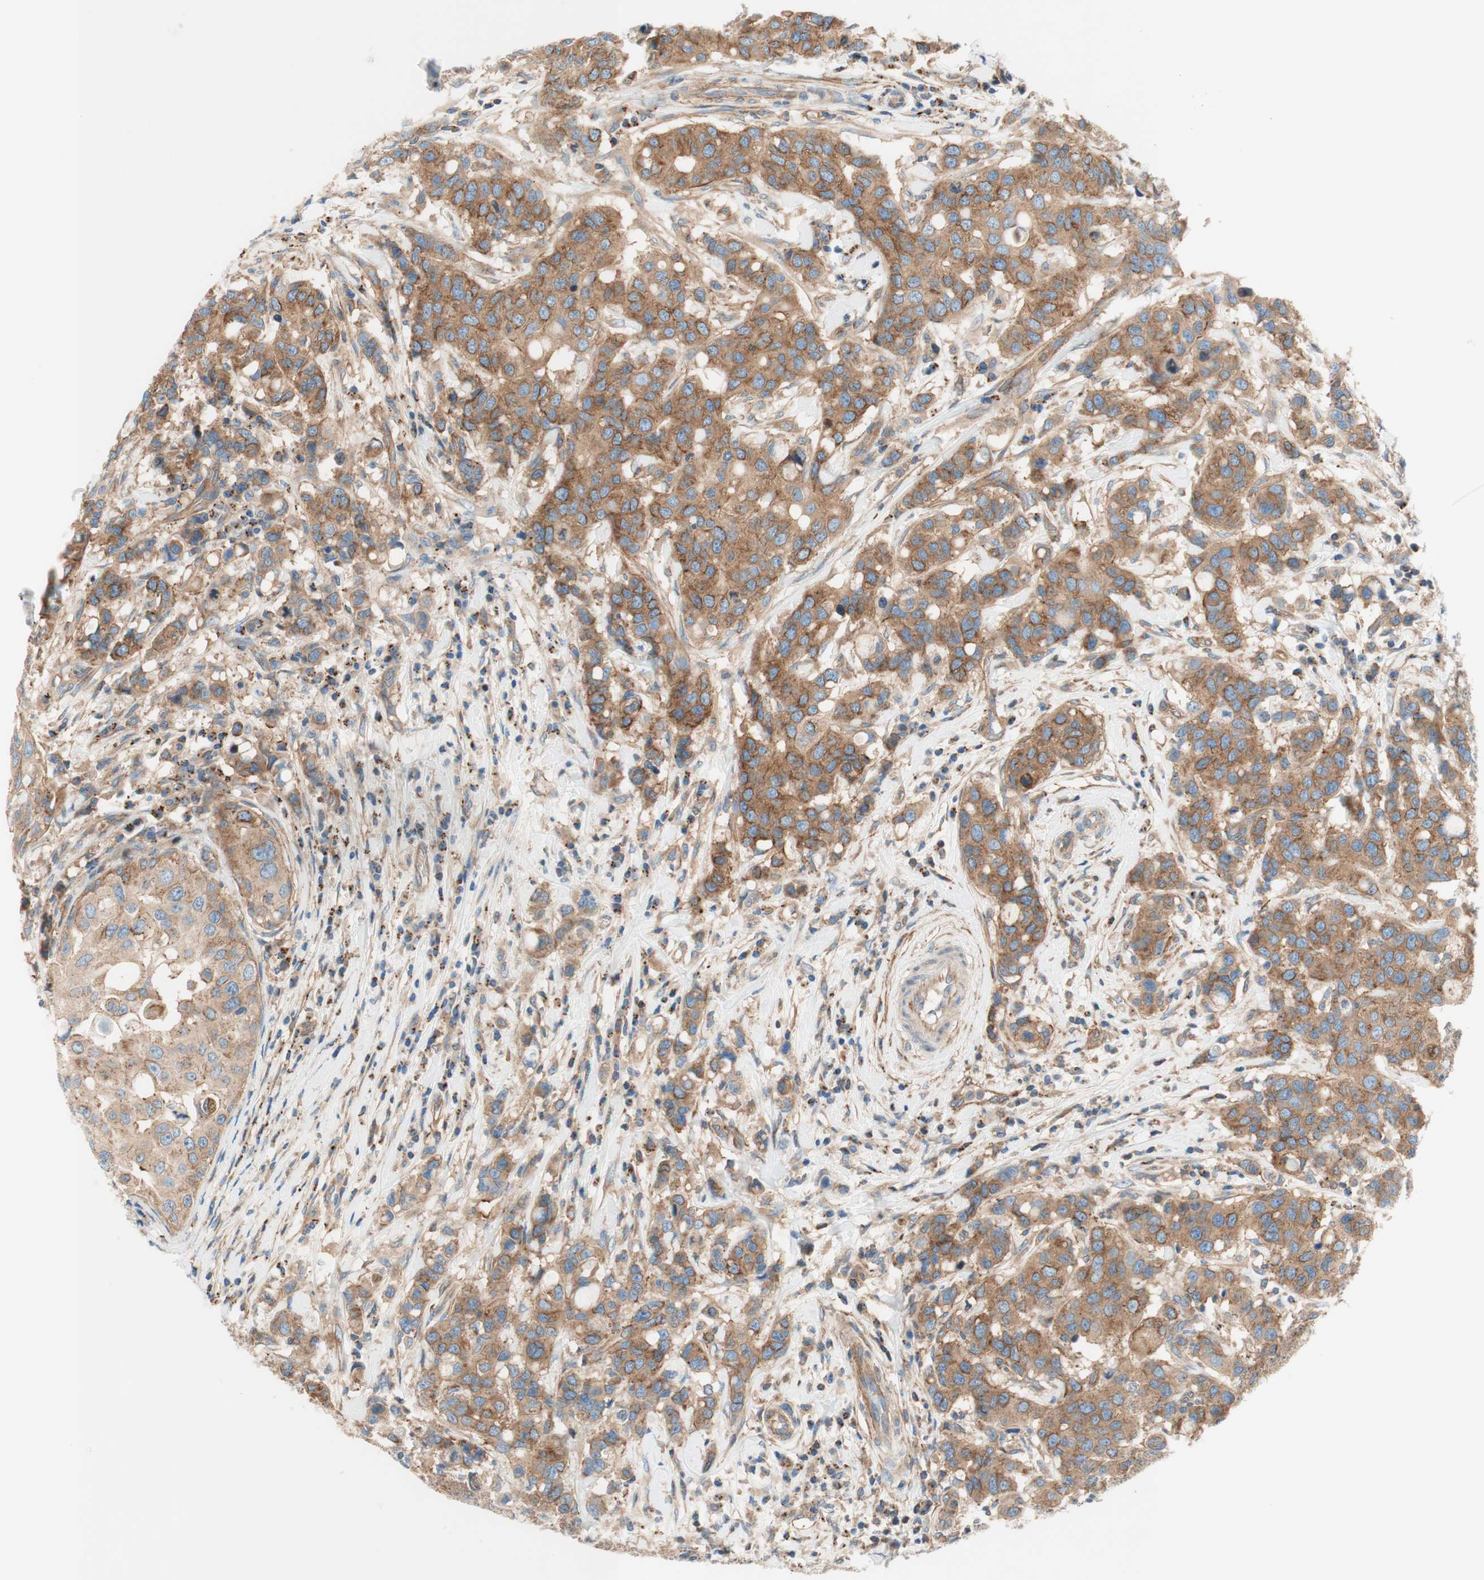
{"staining": {"intensity": "moderate", "quantity": ">75%", "location": "cytoplasmic/membranous"}, "tissue": "breast cancer", "cell_type": "Tumor cells", "image_type": "cancer", "snomed": [{"axis": "morphology", "description": "Duct carcinoma"}, {"axis": "topography", "description": "Breast"}], "caption": "The immunohistochemical stain labels moderate cytoplasmic/membranous staining in tumor cells of breast invasive ductal carcinoma tissue. Immunohistochemistry stains the protein of interest in brown and the nuclei are stained blue.", "gene": "VPS26A", "patient": {"sex": "female", "age": 27}}